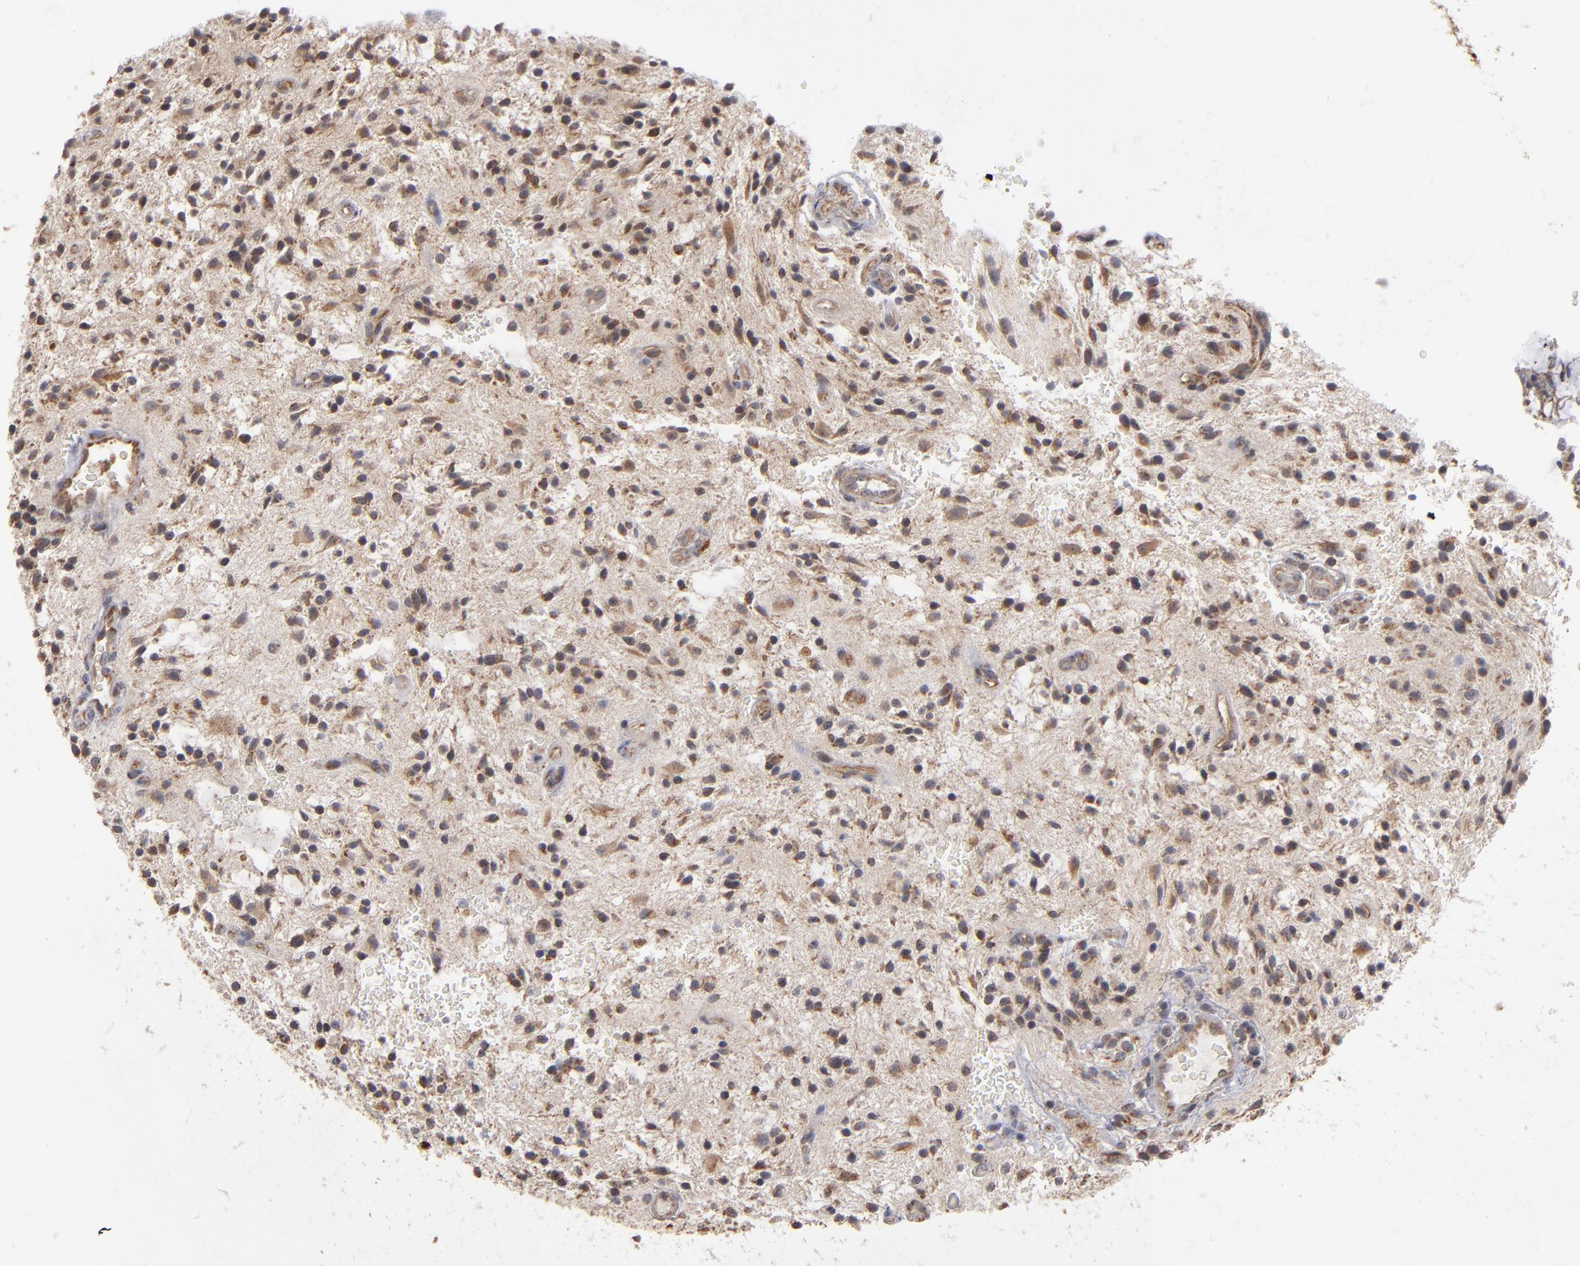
{"staining": {"intensity": "moderate", "quantity": ">75%", "location": "cytoplasmic/membranous"}, "tissue": "glioma", "cell_type": "Tumor cells", "image_type": "cancer", "snomed": [{"axis": "morphology", "description": "Glioma, malignant, NOS"}, {"axis": "topography", "description": "Cerebellum"}], "caption": "Tumor cells demonstrate medium levels of moderate cytoplasmic/membranous staining in about >75% of cells in human glioma.", "gene": "MIPOL1", "patient": {"sex": "female", "age": 10}}